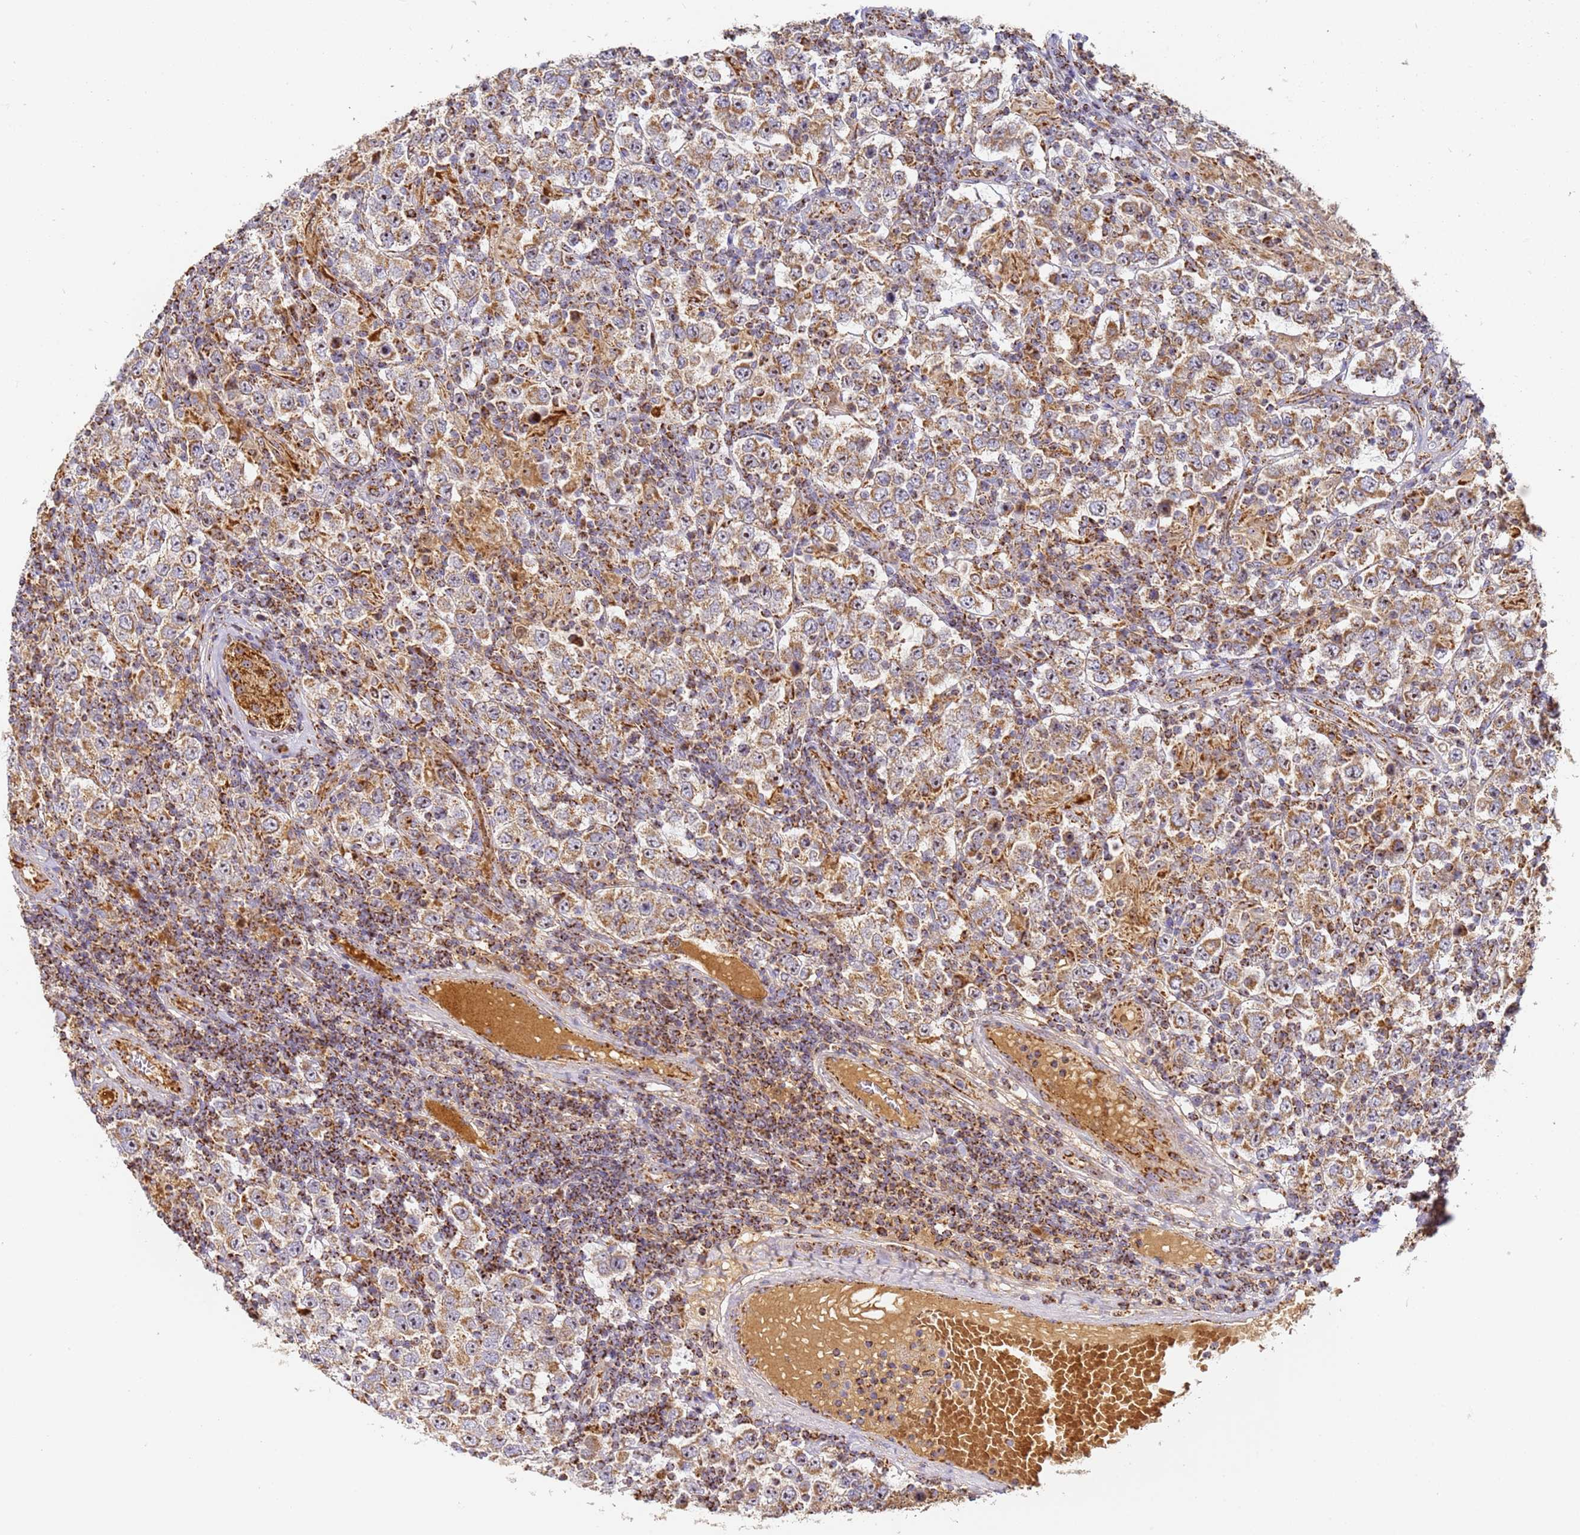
{"staining": {"intensity": "moderate", "quantity": ">75%", "location": "cytoplasmic/membranous"}, "tissue": "testis cancer", "cell_type": "Tumor cells", "image_type": "cancer", "snomed": [{"axis": "morphology", "description": "Normal tissue, NOS"}, {"axis": "morphology", "description": "Urothelial carcinoma, High grade"}, {"axis": "morphology", "description": "Seminoma, NOS"}, {"axis": "morphology", "description": "Carcinoma, Embryonal, NOS"}, {"axis": "topography", "description": "Urinary bladder"}, {"axis": "topography", "description": "Testis"}], "caption": "This is an image of immunohistochemistry staining of testis cancer, which shows moderate positivity in the cytoplasmic/membranous of tumor cells.", "gene": "FRG2C", "patient": {"sex": "male", "age": 41}}